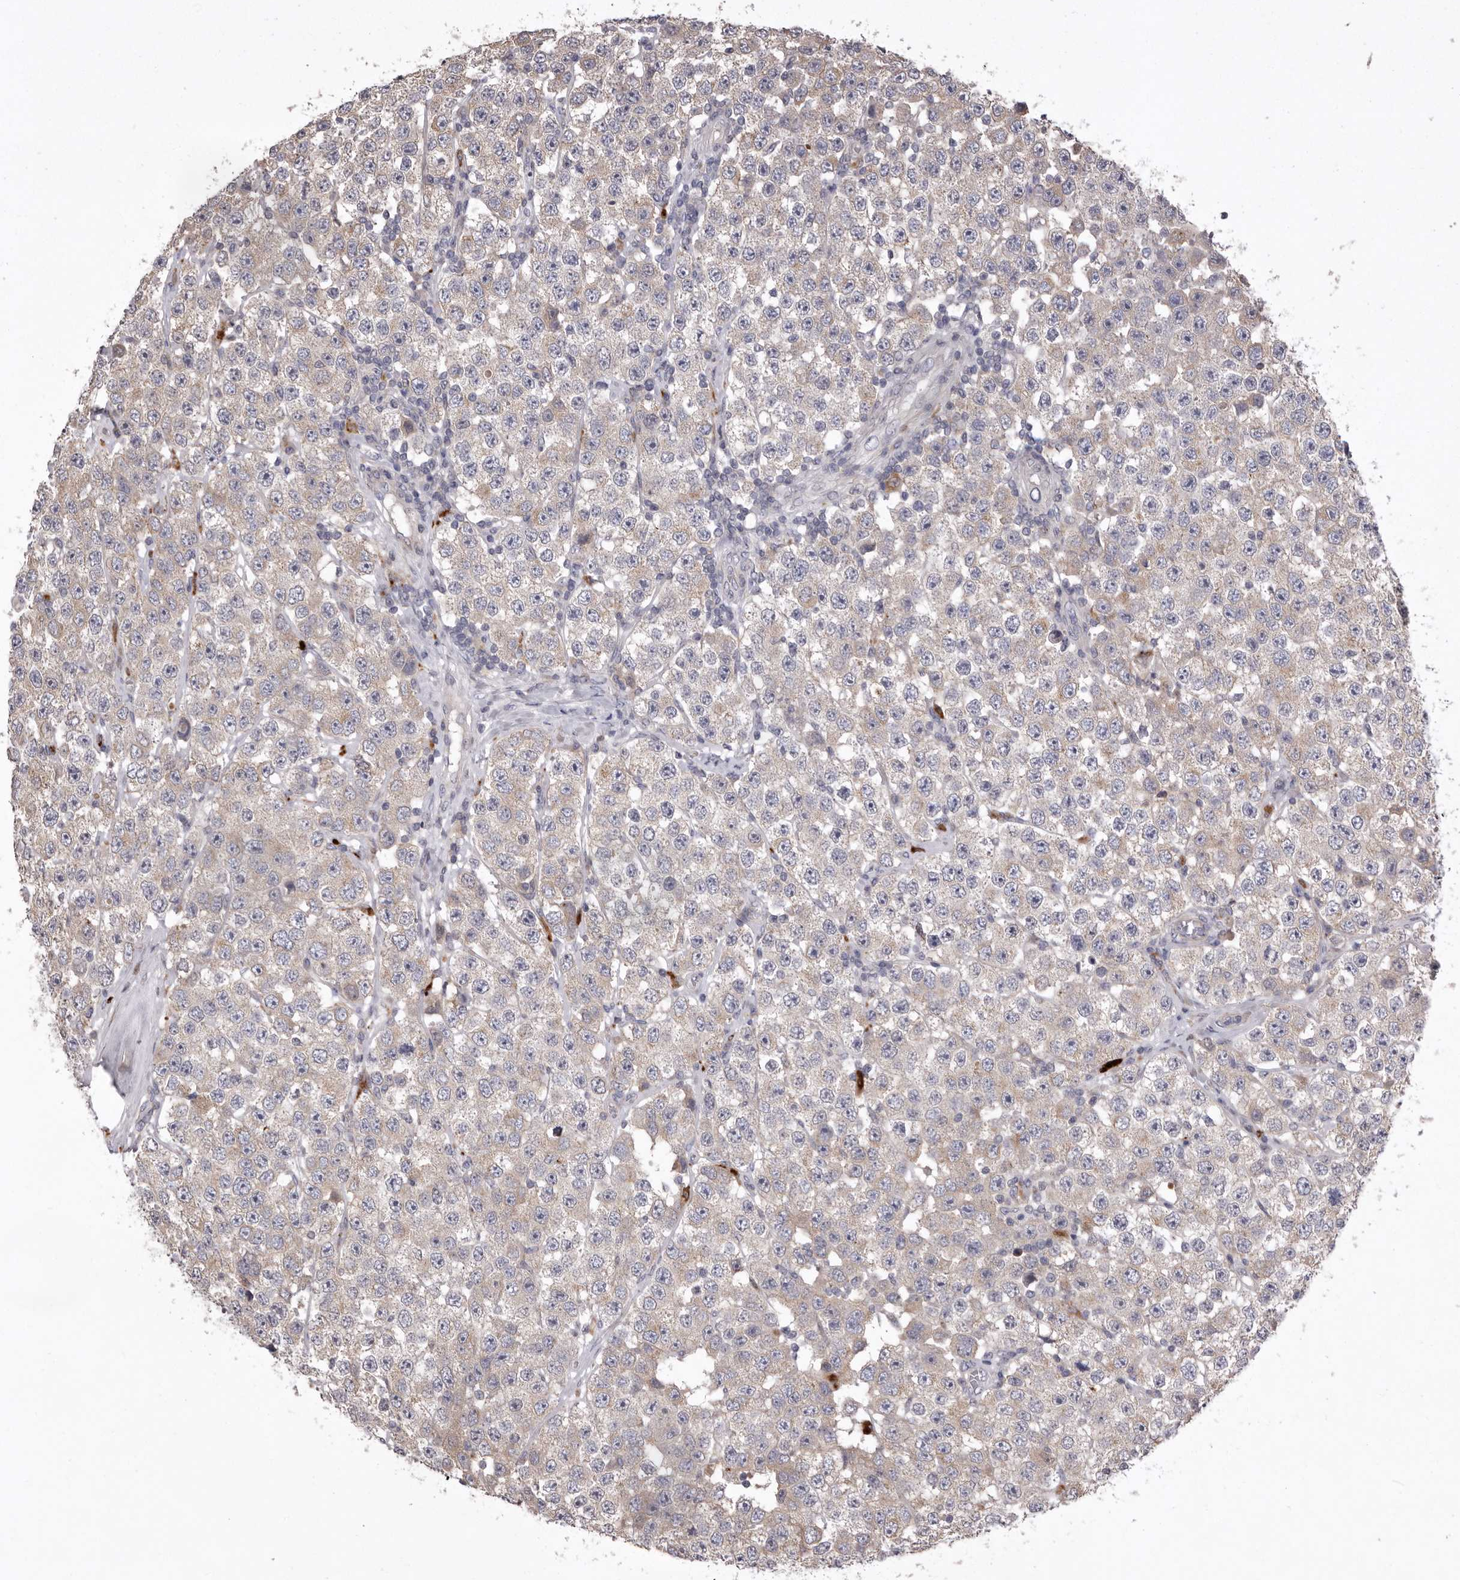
{"staining": {"intensity": "weak", "quantity": ">75%", "location": "cytoplasmic/membranous"}, "tissue": "testis cancer", "cell_type": "Tumor cells", "image_type": "cancer", "snomed": [{"axis": "morphology", "description": "Seminoma, NOS"}, {"axis": "topography", "description": "Testis"}], "caption": "A histopathology image of human testis cancer stained for a protein reveals weak cytoplasmic/membranous brown staining in tumor cells.", "gene": "WDR47", "patient": {"sex": "male", "age": 28}}